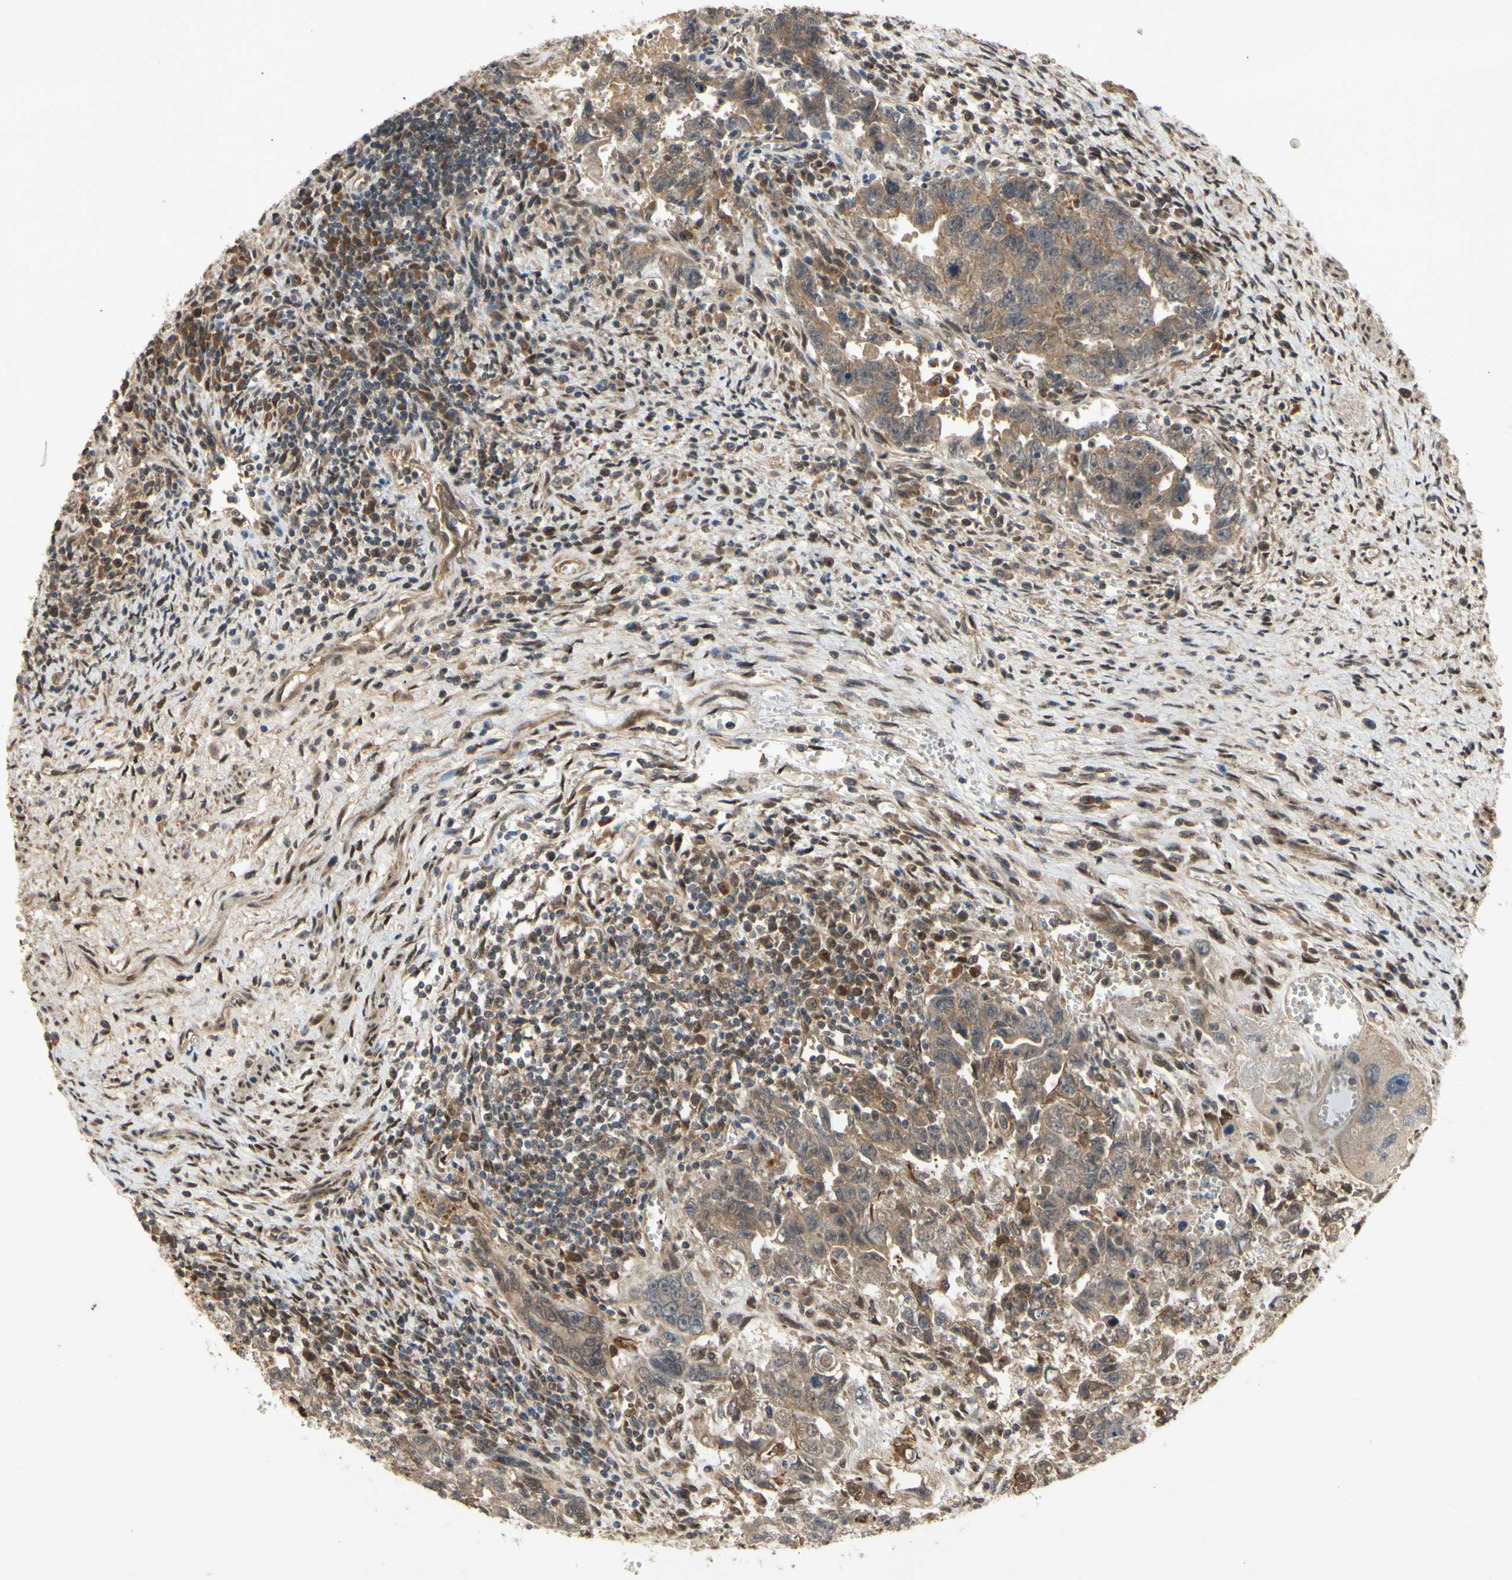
{"staining": {"intensity": "moderate", "quantity": ">75%", "location": "cytoplasmic/membranous"}, "tissue": "testis cancer", "cell_type": "Tumor cells", "image_type": "cancer", "snomed": [{"axis": "morphology", "description": "Carcinoma, Embryonal, NOS"}, {"axis": "topography", "description": "Testis"}], "caption": "Moderate cytoplasmic/membranous staining for a protein is seen in about >75% of tumor cells of testis cancer using immunohistochemistry.", "gene": "PKN1", "patient": {"sex": "male", "age": 28}}